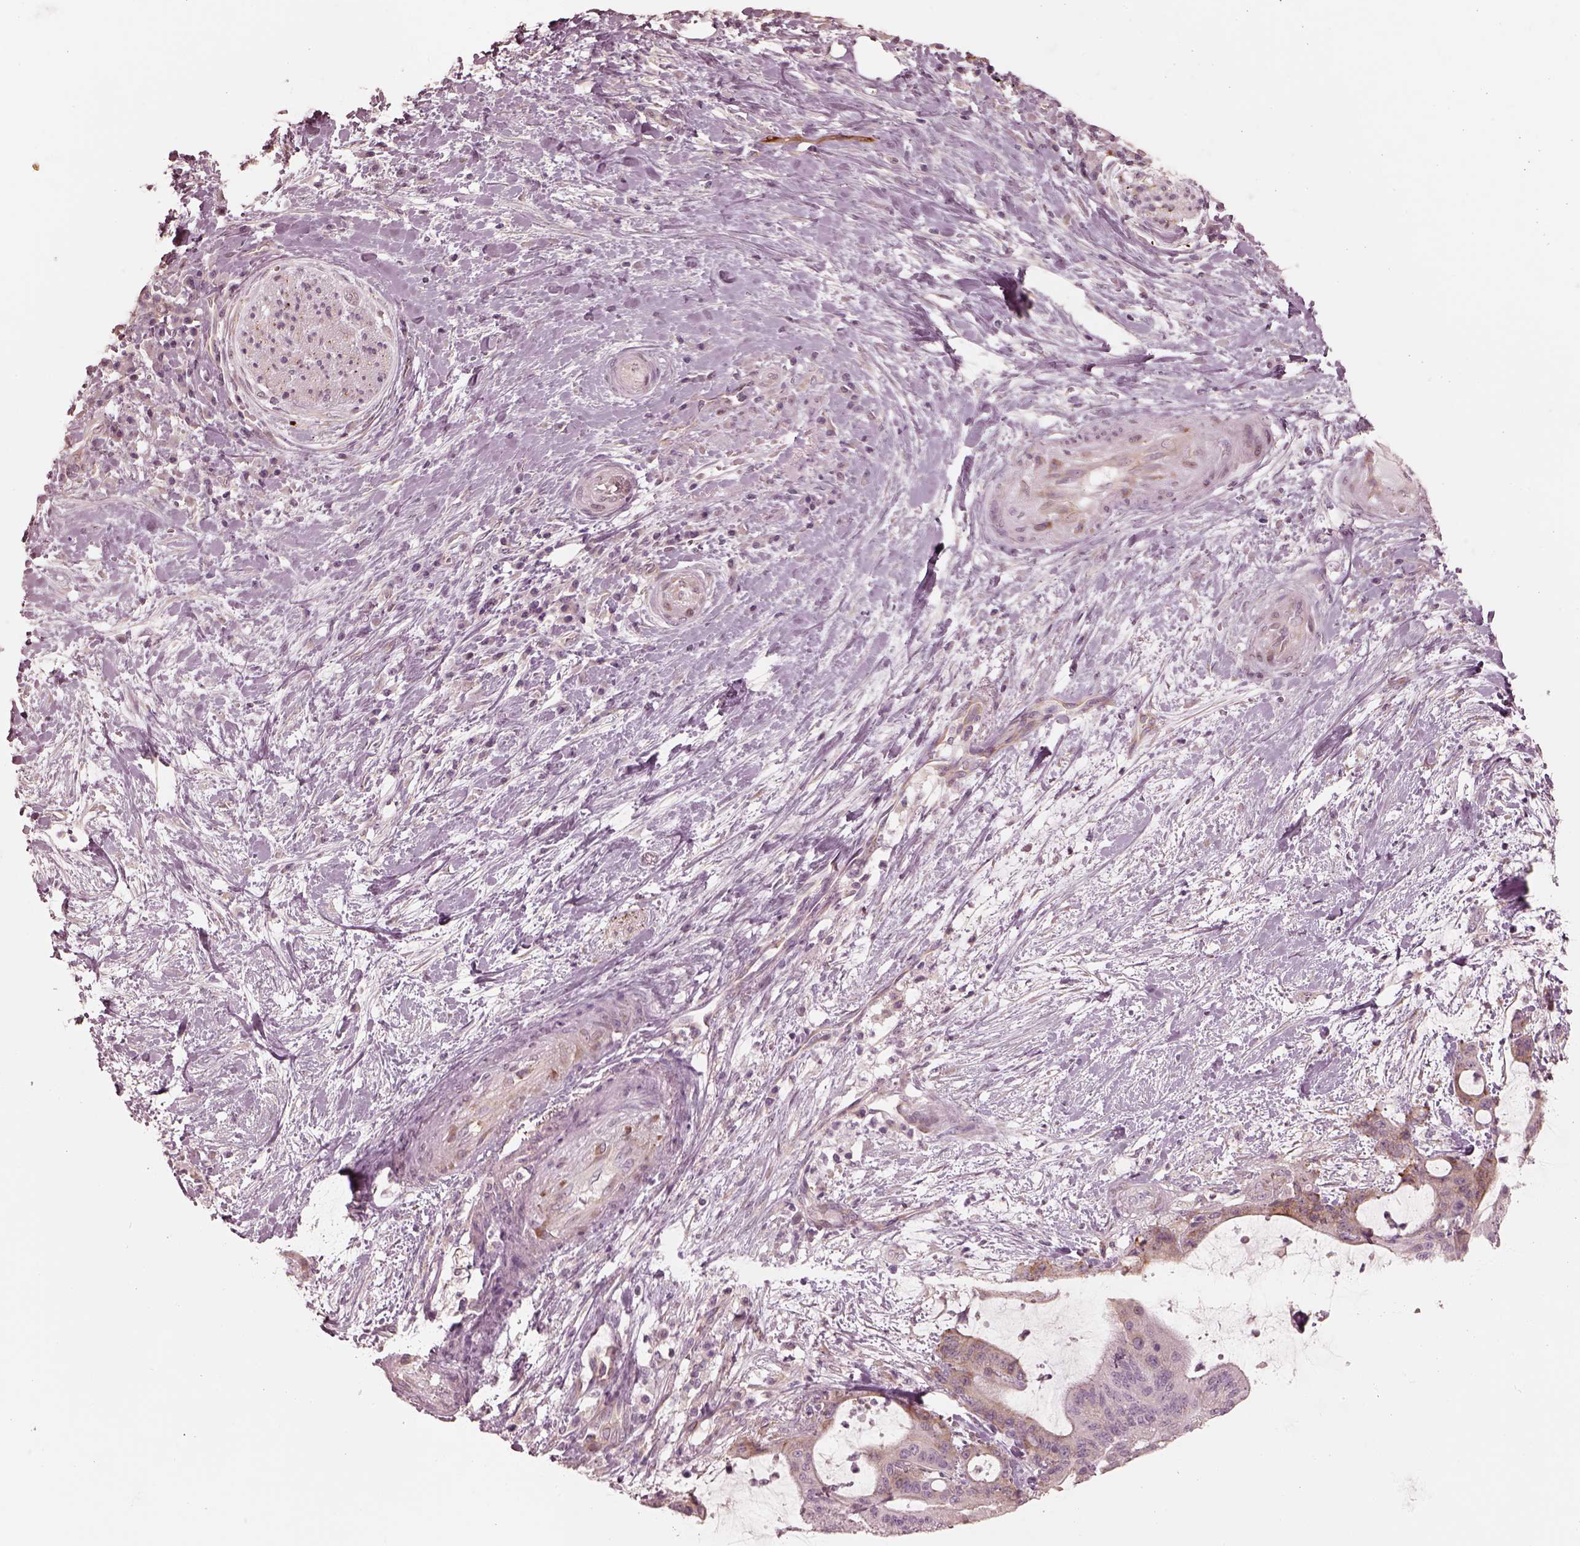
{"staining": {"intensity": "moderate", "quantity": "25%-75%", "location": "cytoplasmic/membranous"}, "tissue": "liver cancer", "cell_type": "Tumor cells", "image_type": "cancer", "snomed": [{"axis": "morphology", "description": "Cholangiocarcinoma"}, {"axis": "topography", "description": "Liver"}], "caption": "Protein positivity by immunohistochemistry (IHC) displays moderate cytoplasmic/membranous expression in about 25%-75% of tumor cells in liver cholangiocarcinoma. (DAB = brown stain, brightfield microscopy at high magnification).", "gene": "RAB3C", "patient": {"sex": "female", "age": 73}}